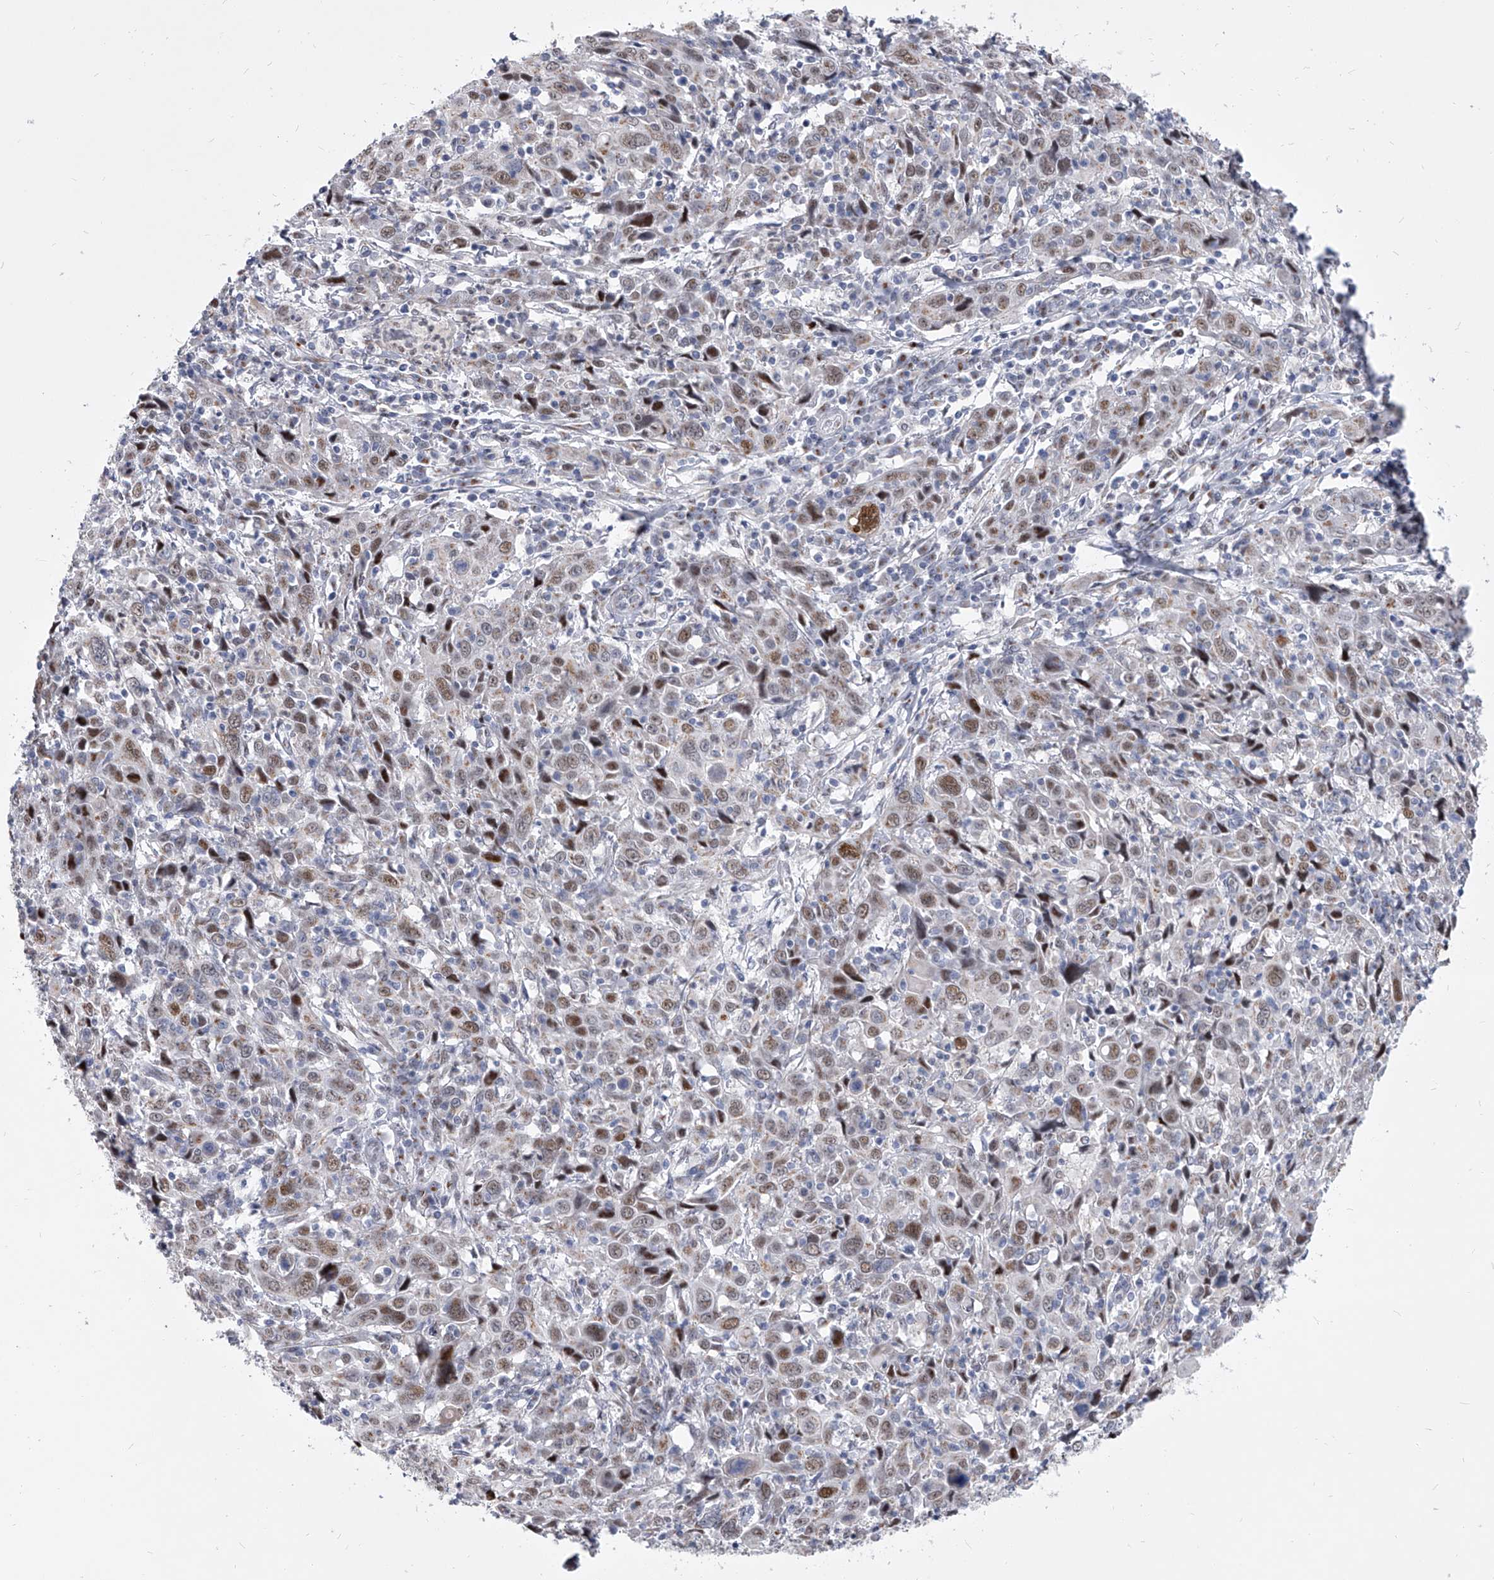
{"staining": {"intensity": "moderate", "quantity": "25%-75%", "location": "nuclear"}, "tissue": "cervical cancer", "cell_type": "Tumor cells", "image_type": "cancer", "snomed": [{"axis": "morphology", "description": "Squamous cell carcinoma, NOS"}, {"axis": "topography", "description": "Cervix"}], "caption": "A brown stain shows moderate nuclear expression of a protein in human cervical cancer tumor cells. Ihc stains the protein of interest in brown and the nuclei are stained blue.", "gene": "EVA1C", "patient": {"sex": "female", "age": 46}}